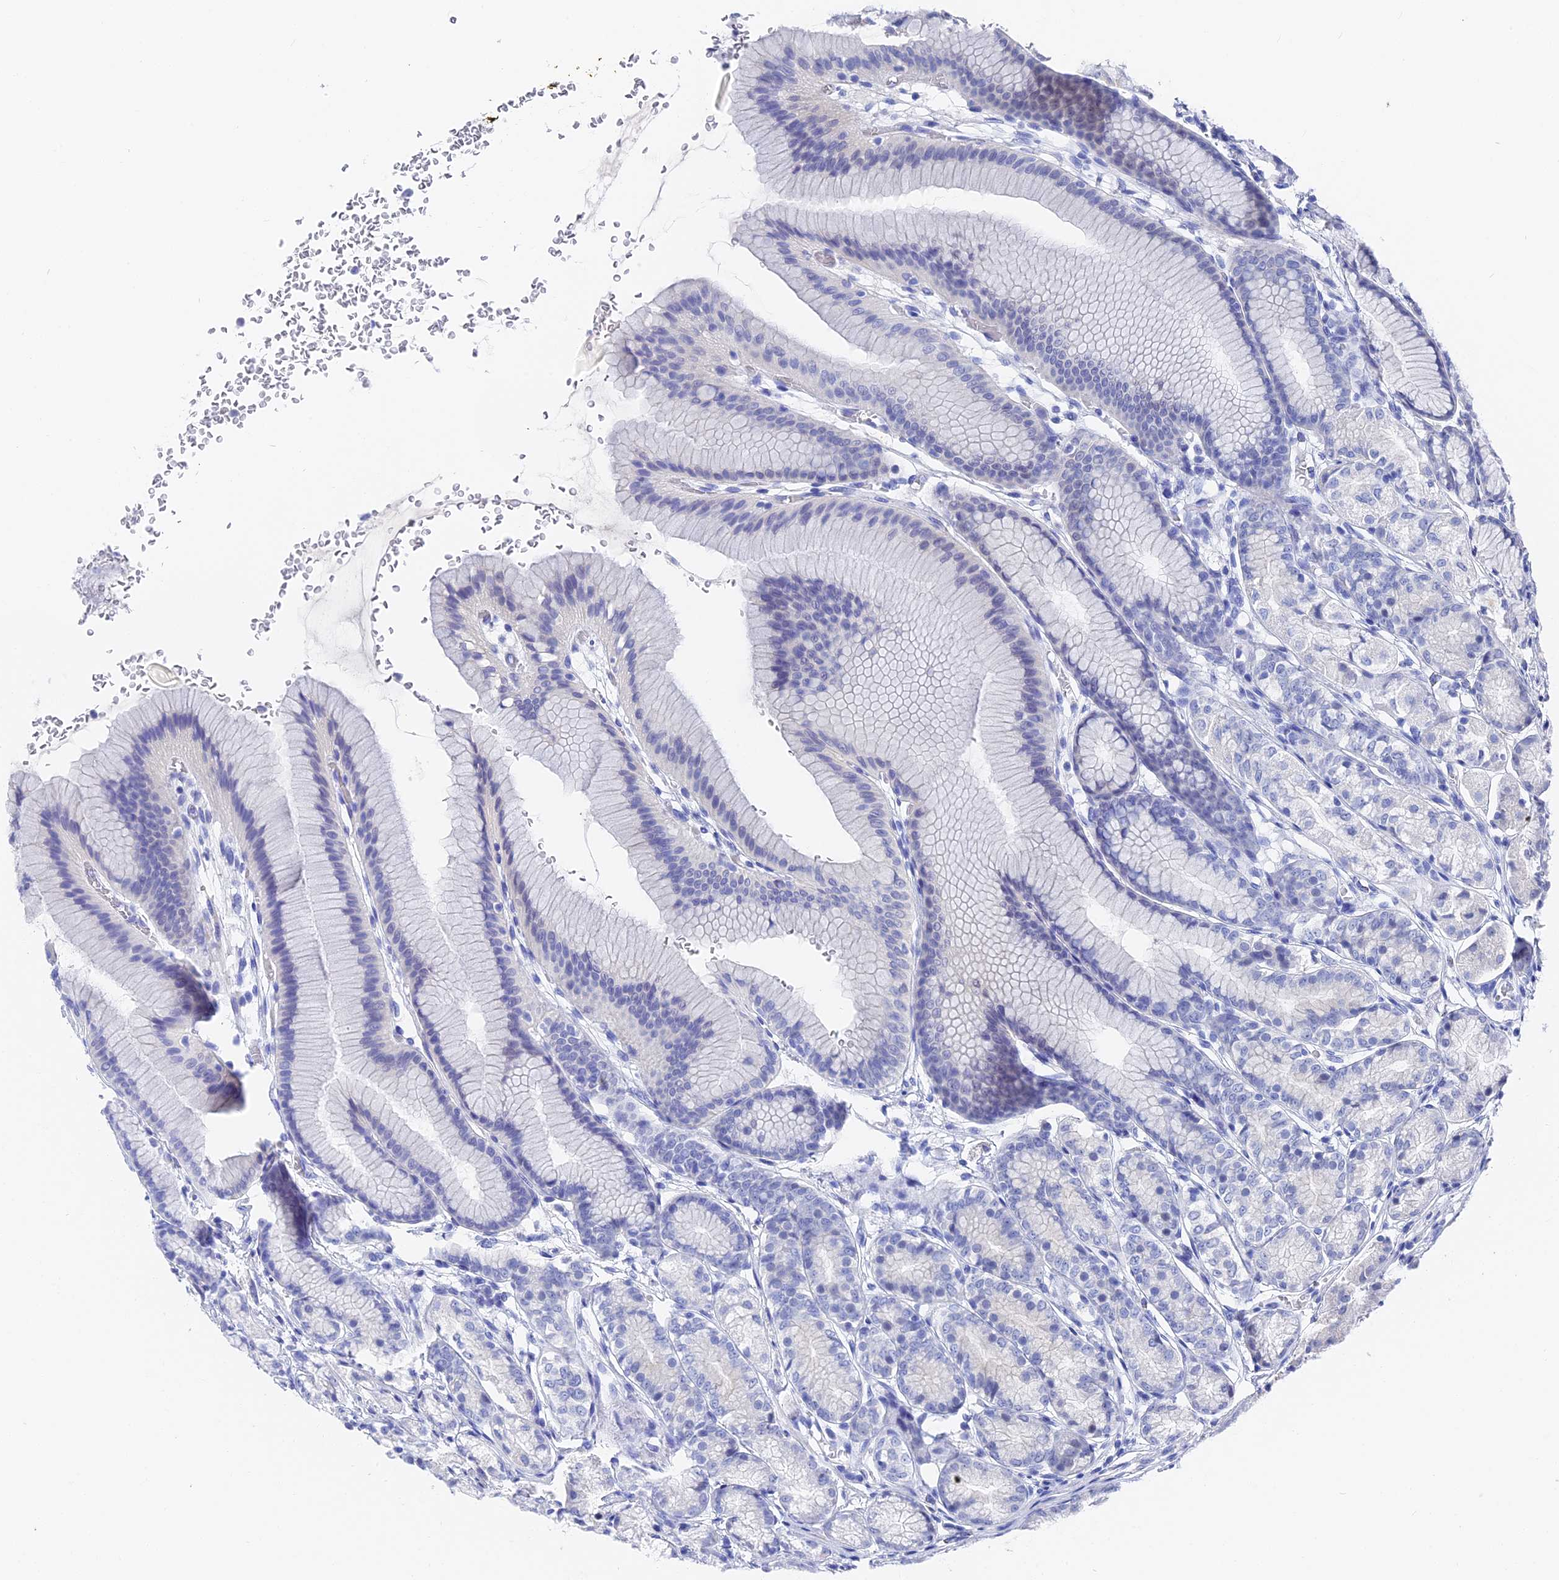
{"staining": {"intensity": "negative", "quantity": "none", "location": "none"}, "tissue": "stomach", "cell_type": "Glandular cells", "image_type": "normal", "snomed": [{"axis": "morphology", "description": "Normal tissue, NOS"}, {"axis": "morphology", "description": "Adenocarcinoma, NOS"}, {"axis": "morphology", "description": "Adenocarcinoma, High grade"}, {"axis": "topography", "description": "Stomach, upper"}, {"axis": "topography", "description": "Stomach"}], "caption": "A high-resolution photomicrograph shows IHC staining of benign stomach, which displays no significant staining in glandular cells.", "gene": "VPS33B", "patient": {"sex": "female", "age": 65}}